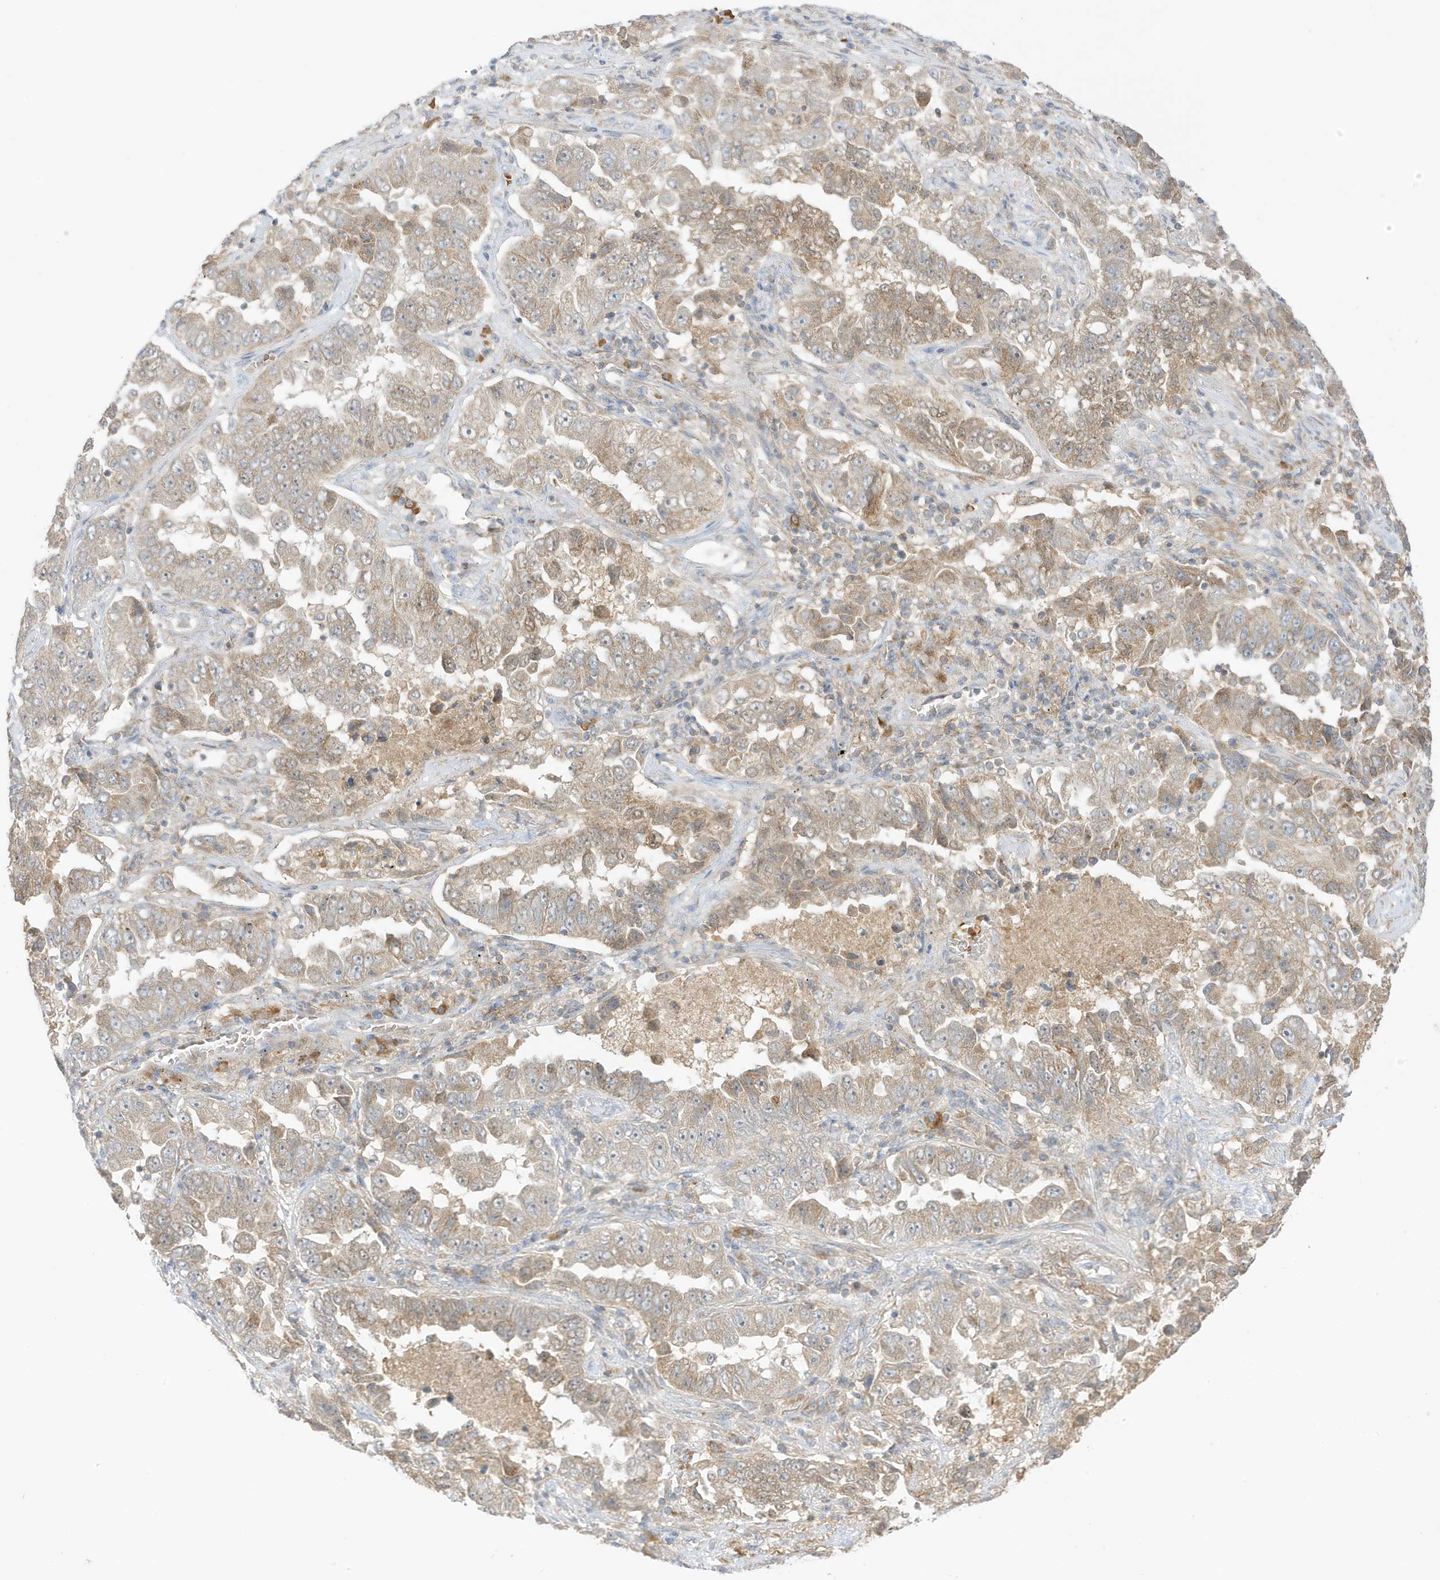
{"staining": {"intensity": "moderate", "quantity": ">75%", "location": "cytoplasmic/membranous"}, "tissue": "lung cancer", "cell_type": "Tumor cells", "image_type": "cancer", "snomed": [{"axis": "morphology", "description": "Adenocarcinoma, NOS"}, {"axis": "topography", "description": "Lung"}], "caption": "A brown stain highlights moderate cytoplasmic/membranous positivity of a protein in lung cancer tumor cells. Nuclei are stained in blue.", "gene": "NPPC", "patient": {"sex": "female", "age": 51}}